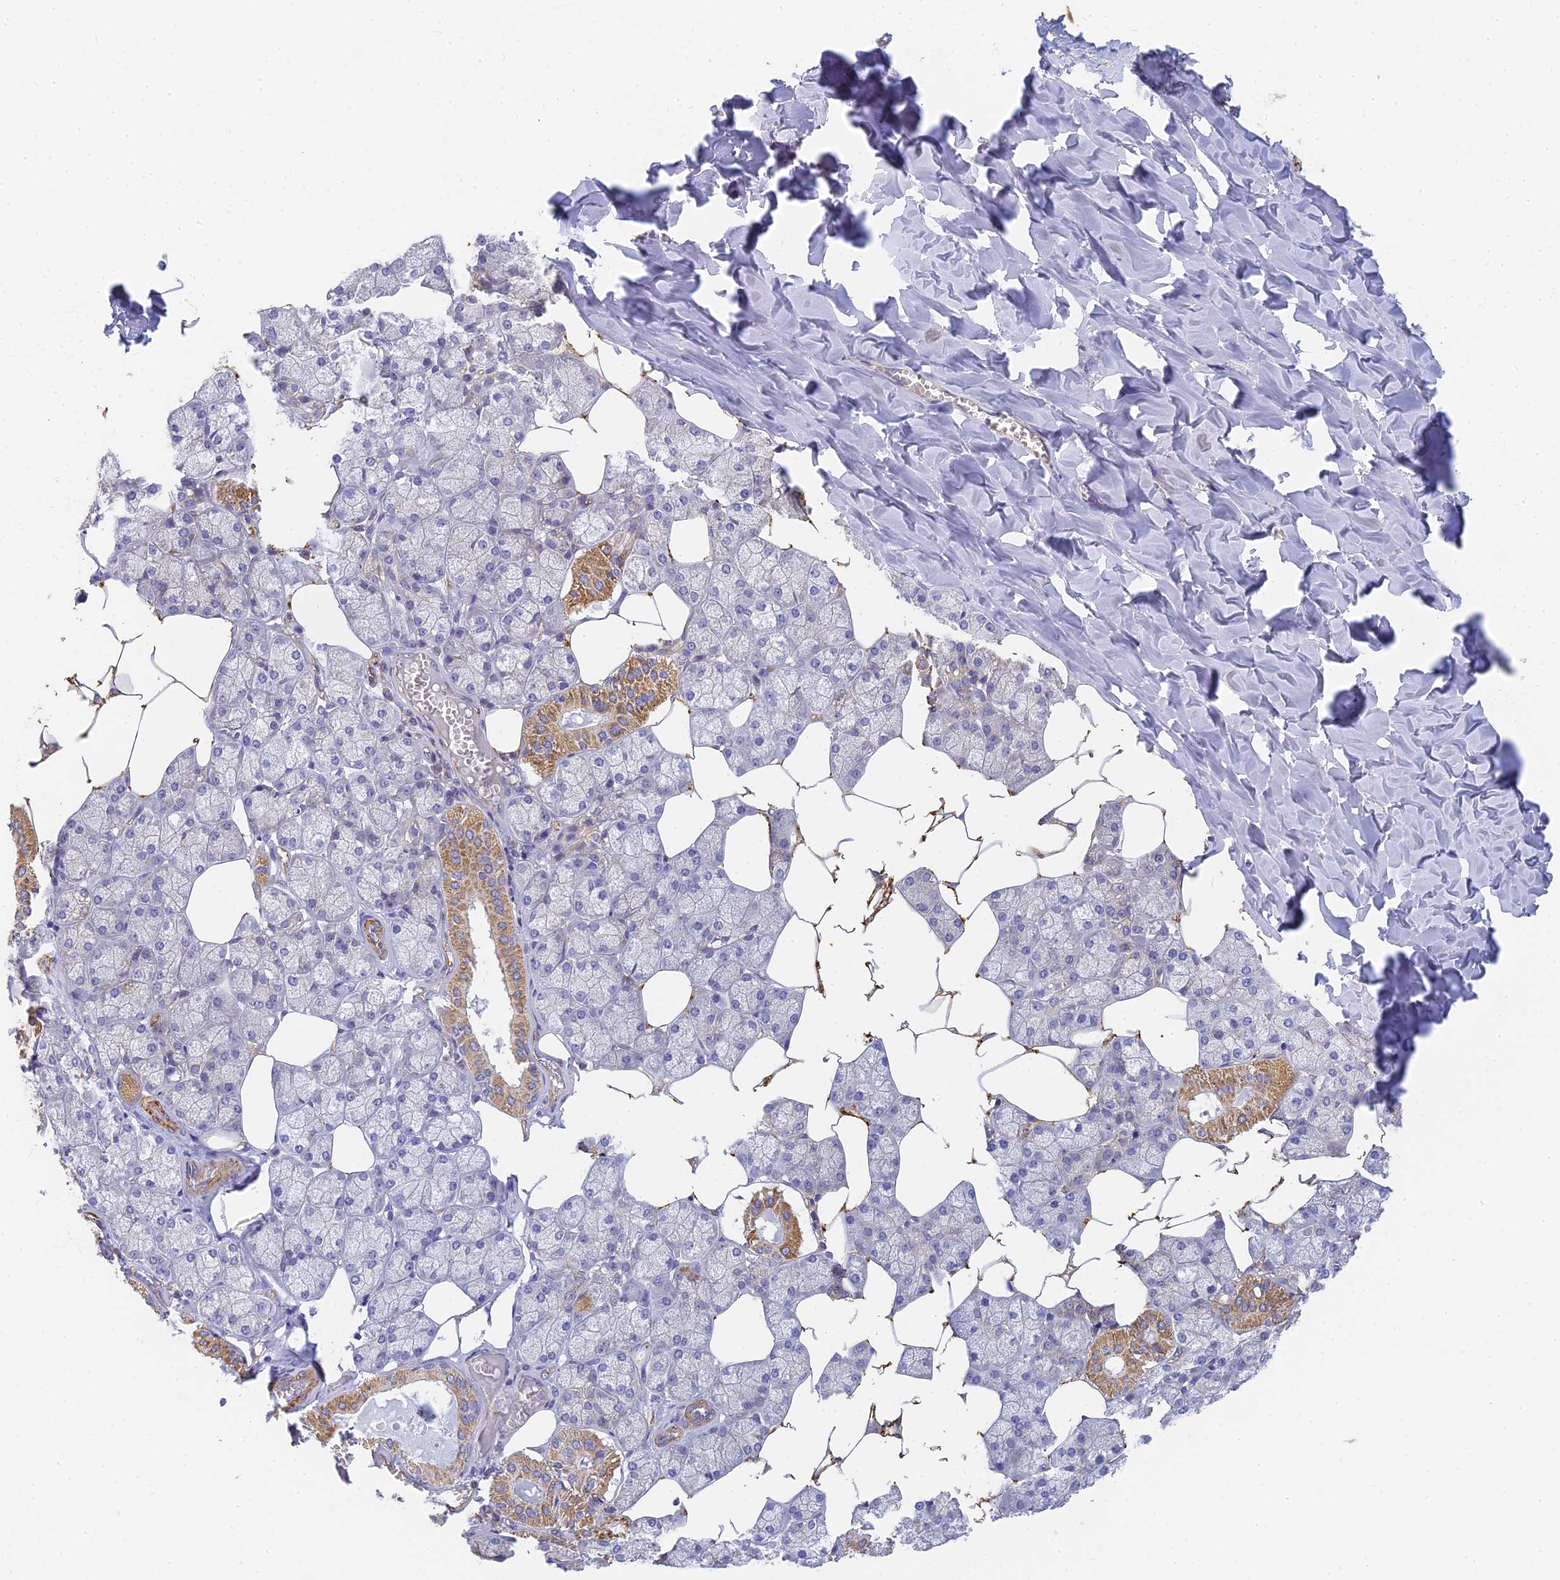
{"staining": {"intensity": "strong", "quantity": "<25%", "location": "cytoplasmic/membranous"}, "tissue": "salivary gland", "cell_type": "Glandular cells", "image_type": "normal", "snomed": [{"axis": "morphology", "description": "Normal tissue, NOS"}, {"axis": "topography", "description": "Salivary gland"}], "caption": "This image exhibits immunohistochemistry staining of normal salivary gland, with medium strong cytoplasmic/membranous expression in about <25% of glandular cells.", "gene": "MRPL15", "patient": {"sex": "male", "age": 62}}